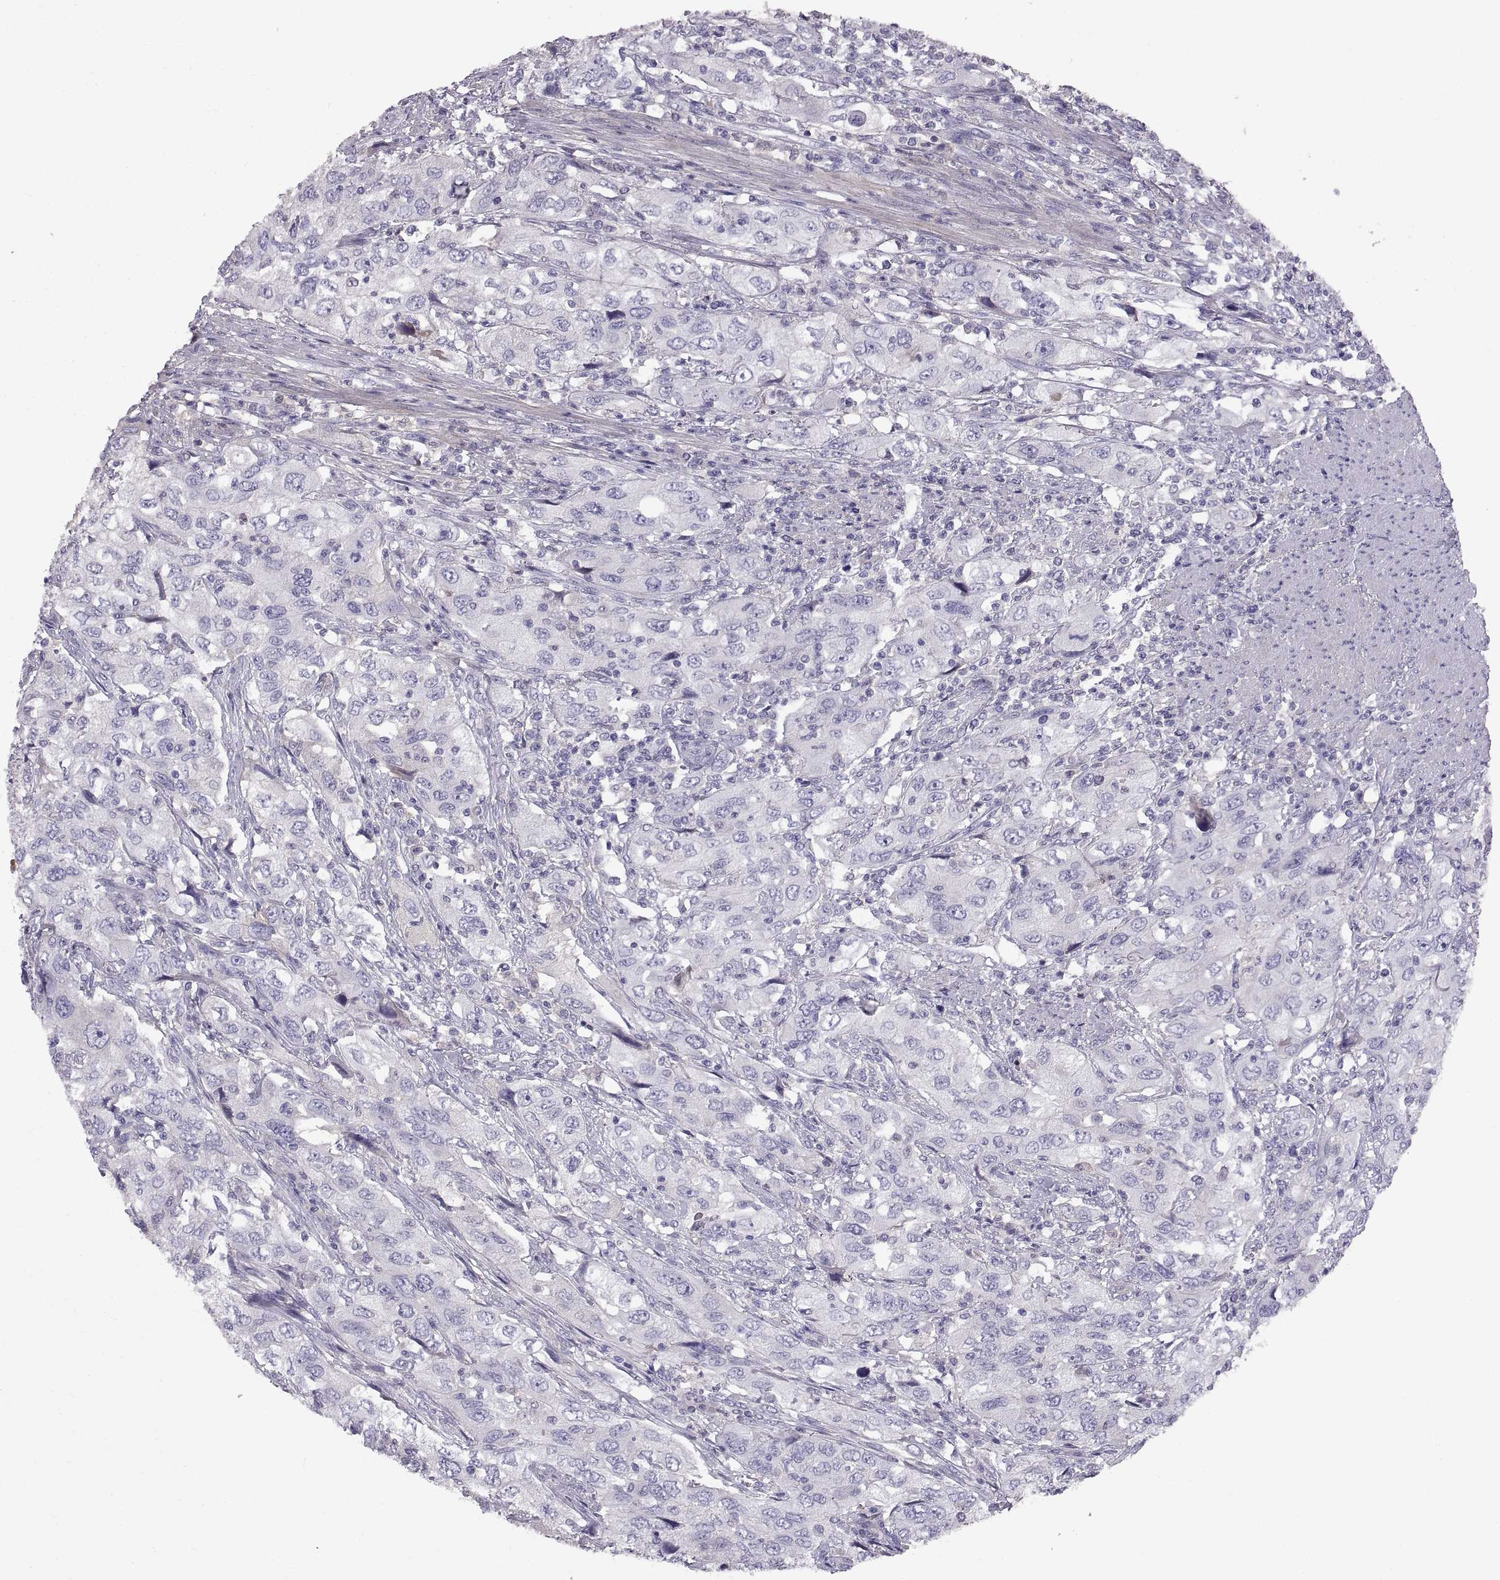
{"staining": {"intensity": "negative", "quantity": "none", "location": "none"}, "tissue": "urothelial cancer", "cell_type": "Tumor cells", "image_type": "cancer", "snomed": [{"axis": "morphology", "description": "Urothelial carcinoma, High grade"}, {"axis": "topography", "description": "Urinary bladder"}], "caption": "Human urothelial cancer stained for a protein using IHC exhibits no positivity in tumor cells.", "gene": "ADAM32", "patient": {"sex": "male", "age": 76}}